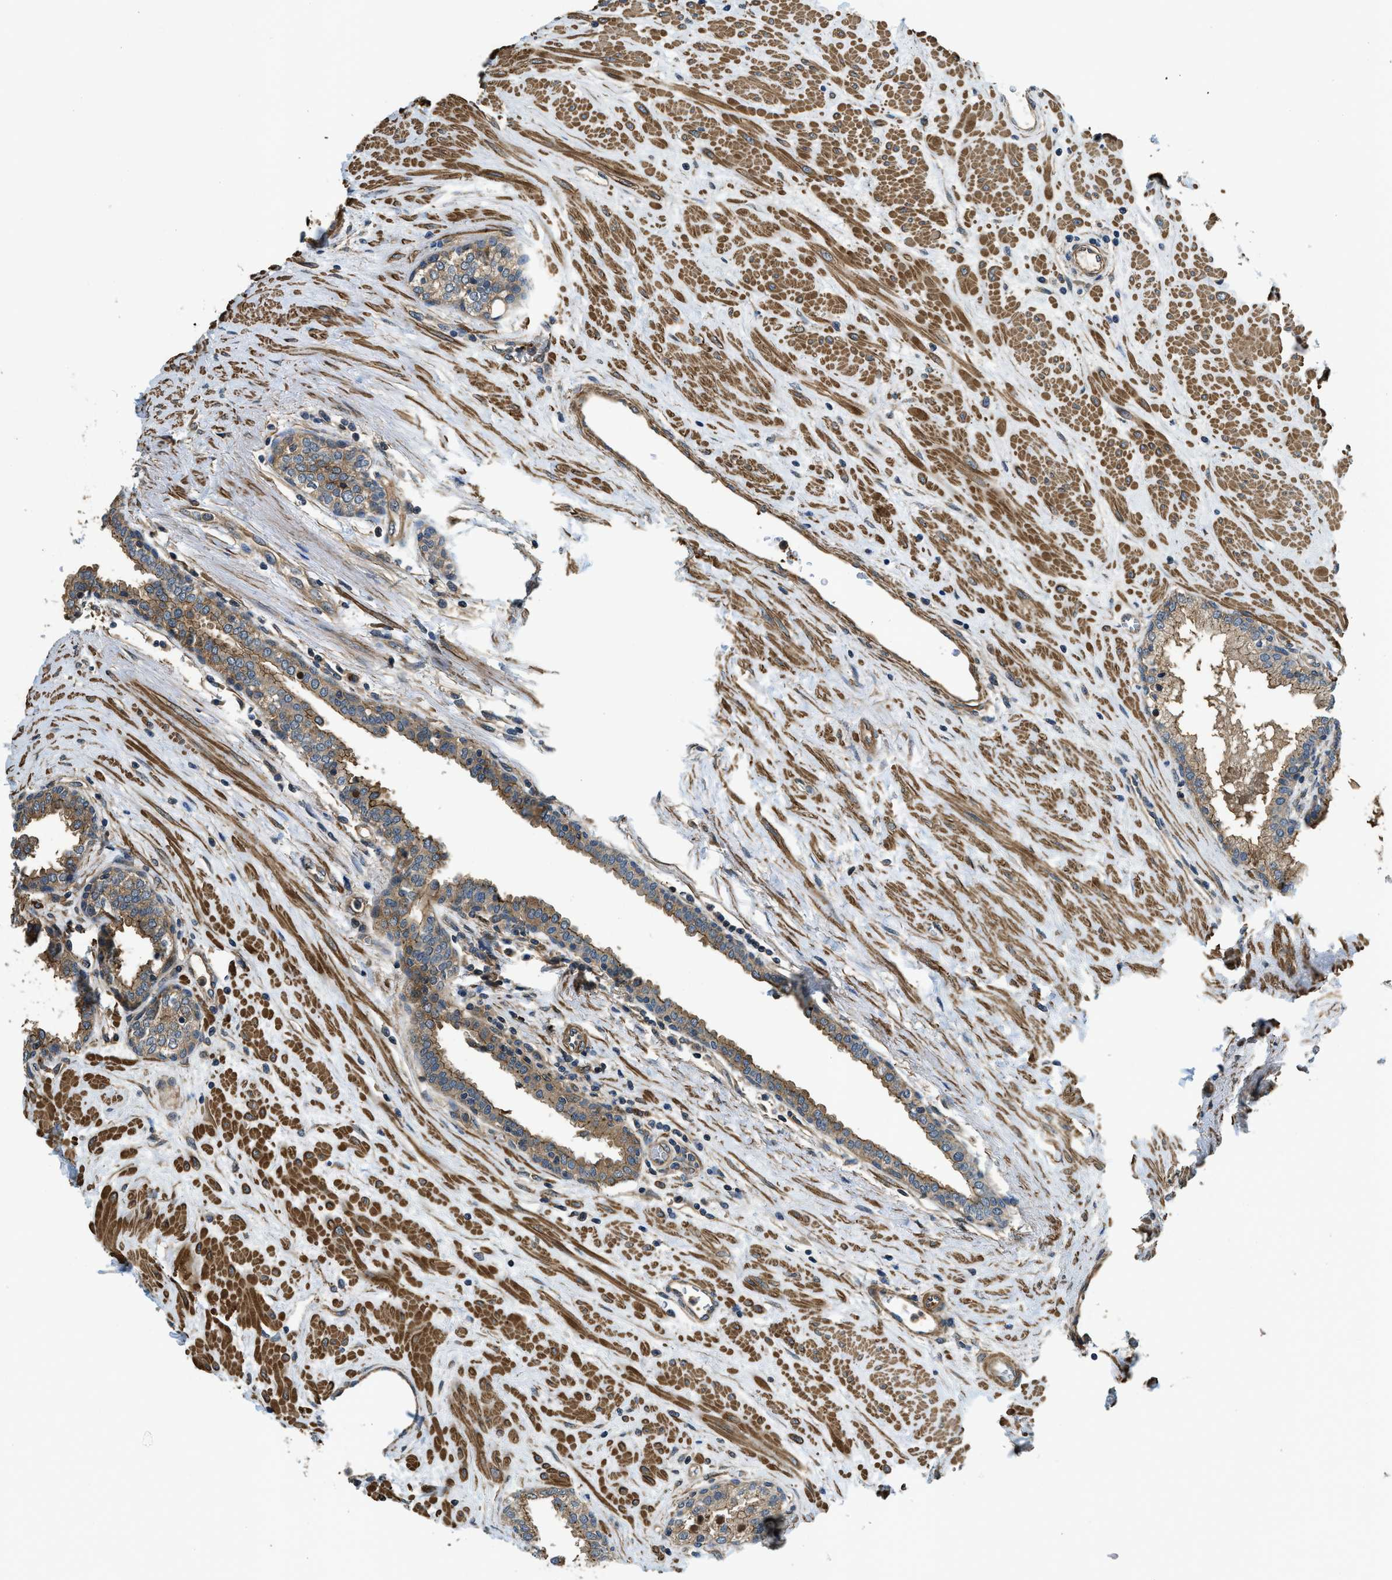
{"staining": {"intensity": "moderate", "quantity": "25%-75%", "location": "cytoplasmic/membranous"}, "tissue": "prostate", "cell_type": "Glandular cells", "image_type": "normal", "snomed": [{"axis": "morphology", "description": "Normal tissue, NOS"}, {"axis": "topography", "description": "Prostate"}], "caption": "Immunohistochemical staining of normal human prostate shows 25%-75% levels of moderate cytoplasmic/membranous protein positivity in approximately 25%-75% of glandular cells. The staining was performed using DAB, with brown indicating positive protein expression. Nuclei are stained blue with hematoxylin.", "gene": "CGN", "patient": {"sex": "male", "age": 51}}